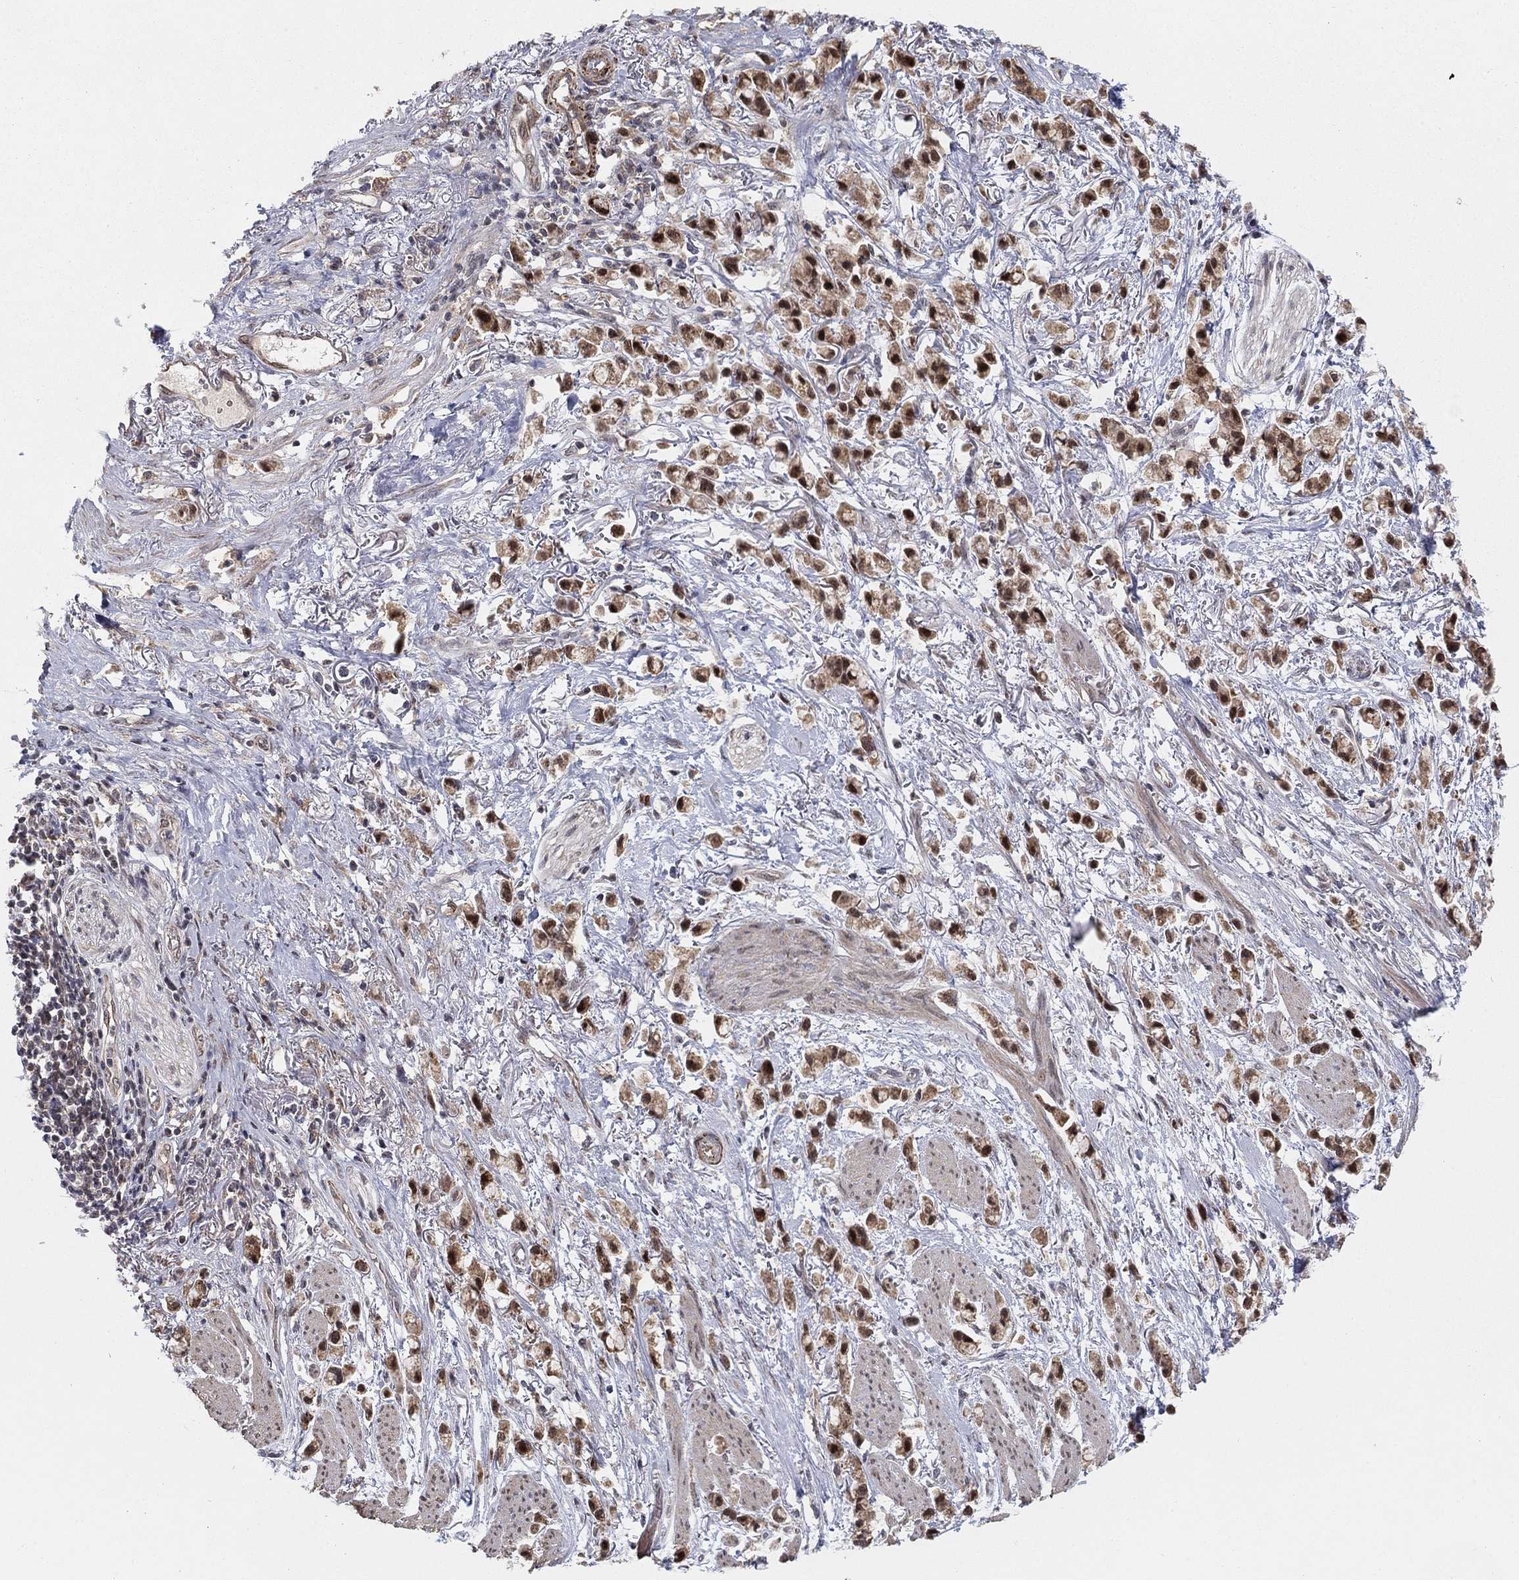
{"staining": {"intensity": "strong", "quantity": "25%-75%", "location": "cytoplasmic/membranous,nuclear"}, "tissue": "stomach cancer", "cell_type": "Tumor cells", "image_type": "cancer", "snomed": [{"axis": "morphology", "description": "Adenocarcinoma, NOS"}, {"axis": "topography", "description": "Stomach"}], "caption": "A high amount of strong cytoplasmic/membranous and nuclear positivity is identified in approximately 25%-75% of tumor cells in stomach adenocarcinoma tissue. (DAB (3,3'-diaminobenzidine) IHC, brown staining for protein, blue staining for nuclei).", "gene": "ZNF395", "patient": {"sex": "female", "age": 81}}